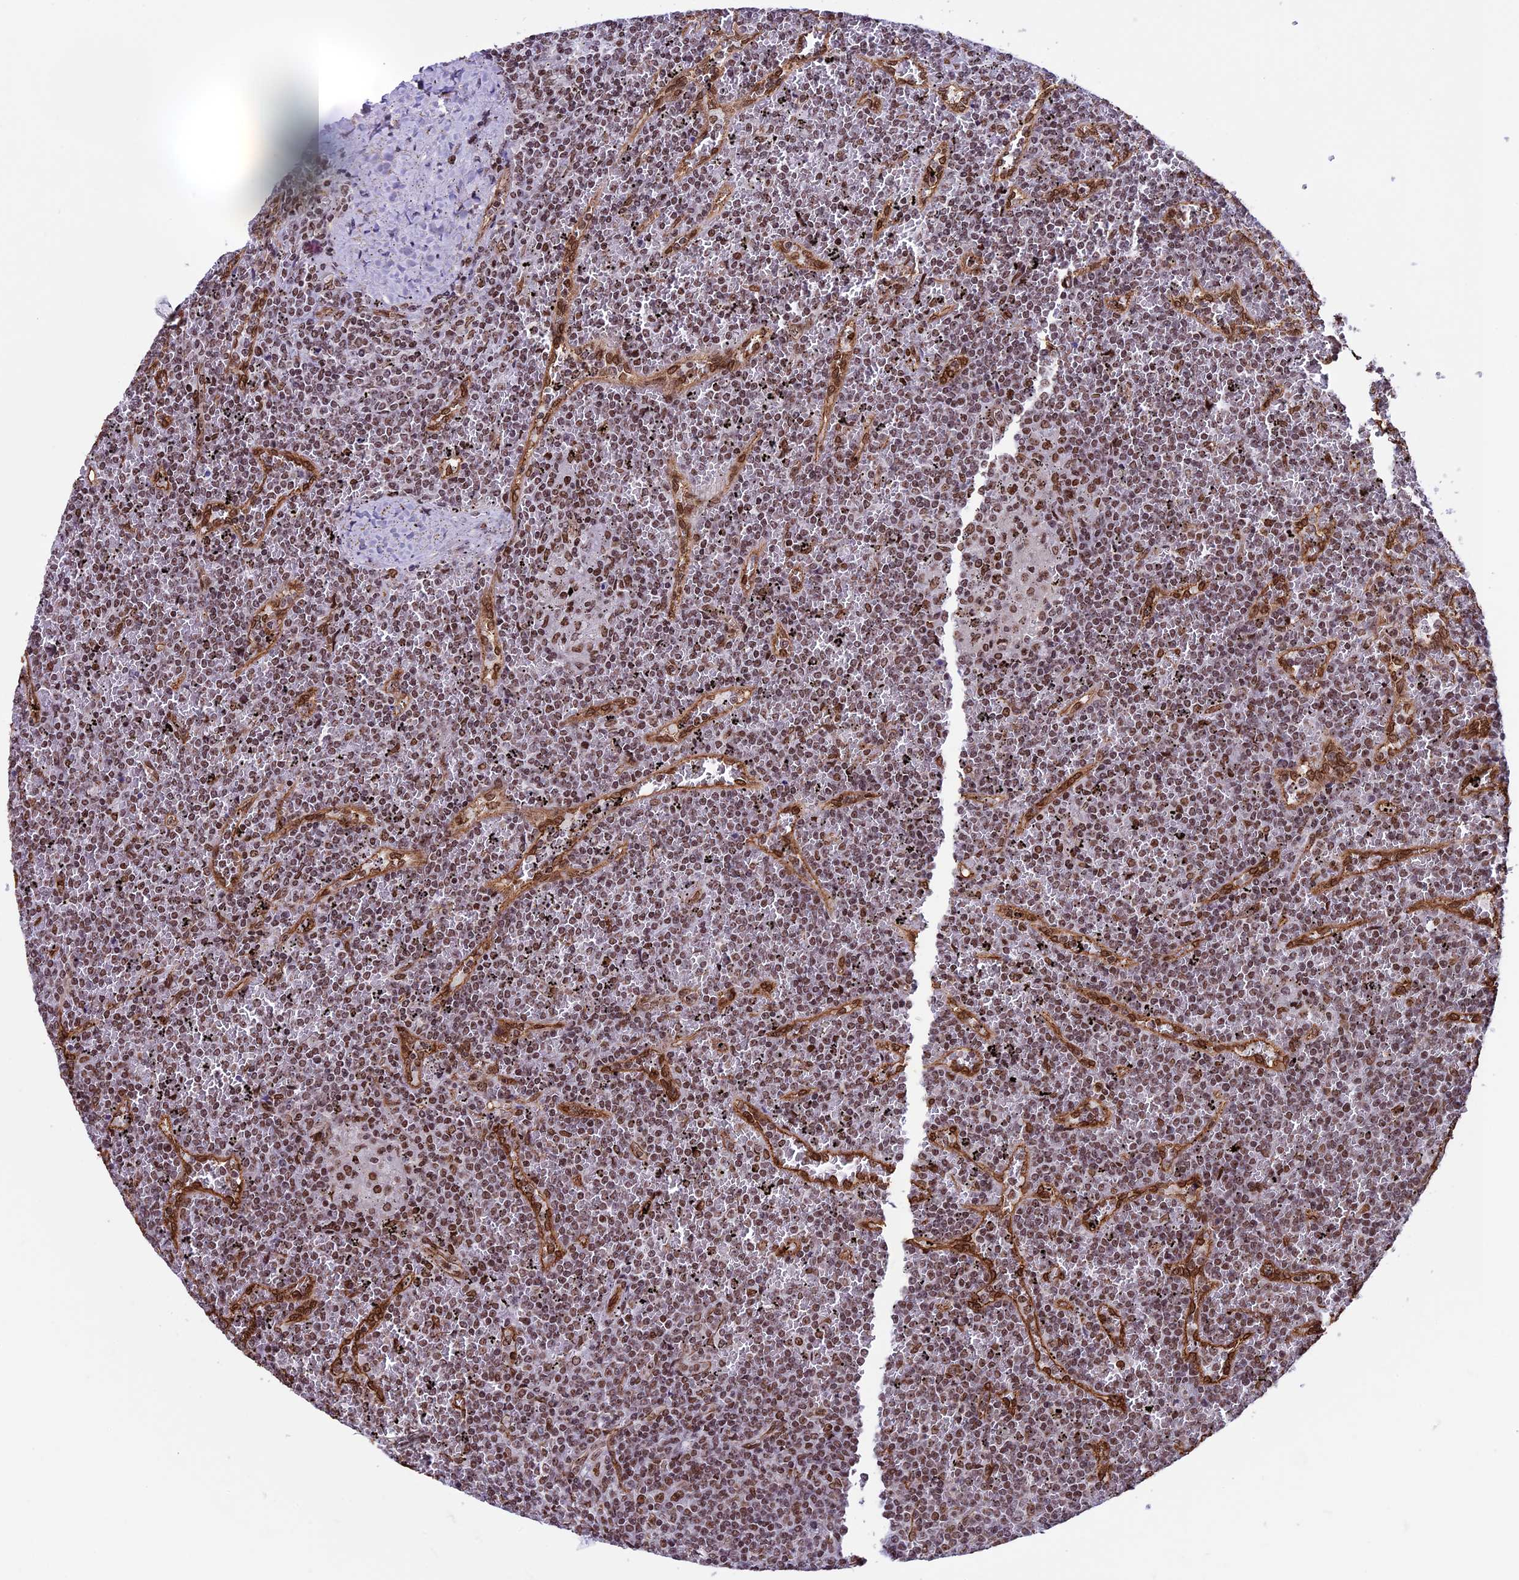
{"staining": {"intensity": "moderate", "quantity": ">75%", "location": "nuclear"}, "tissue": "lymphoma", "cell_type": "Tumor cells", "image_type": "cancer", "snomed": [{"axis": "morphology", "description": "Malignant lymphoma, non-Hodgkin's type, Low grade"}, {"axis": "topography", "description": "Spleen"}], "caption": "About >75% of tumor cells in human lymphoma demonstrate moderate nuclear protein expression as visualized by brown immunohistochemical staining.", "gene": "MPHOSPH8", "patient": {"sex": "female", "age": 19}}